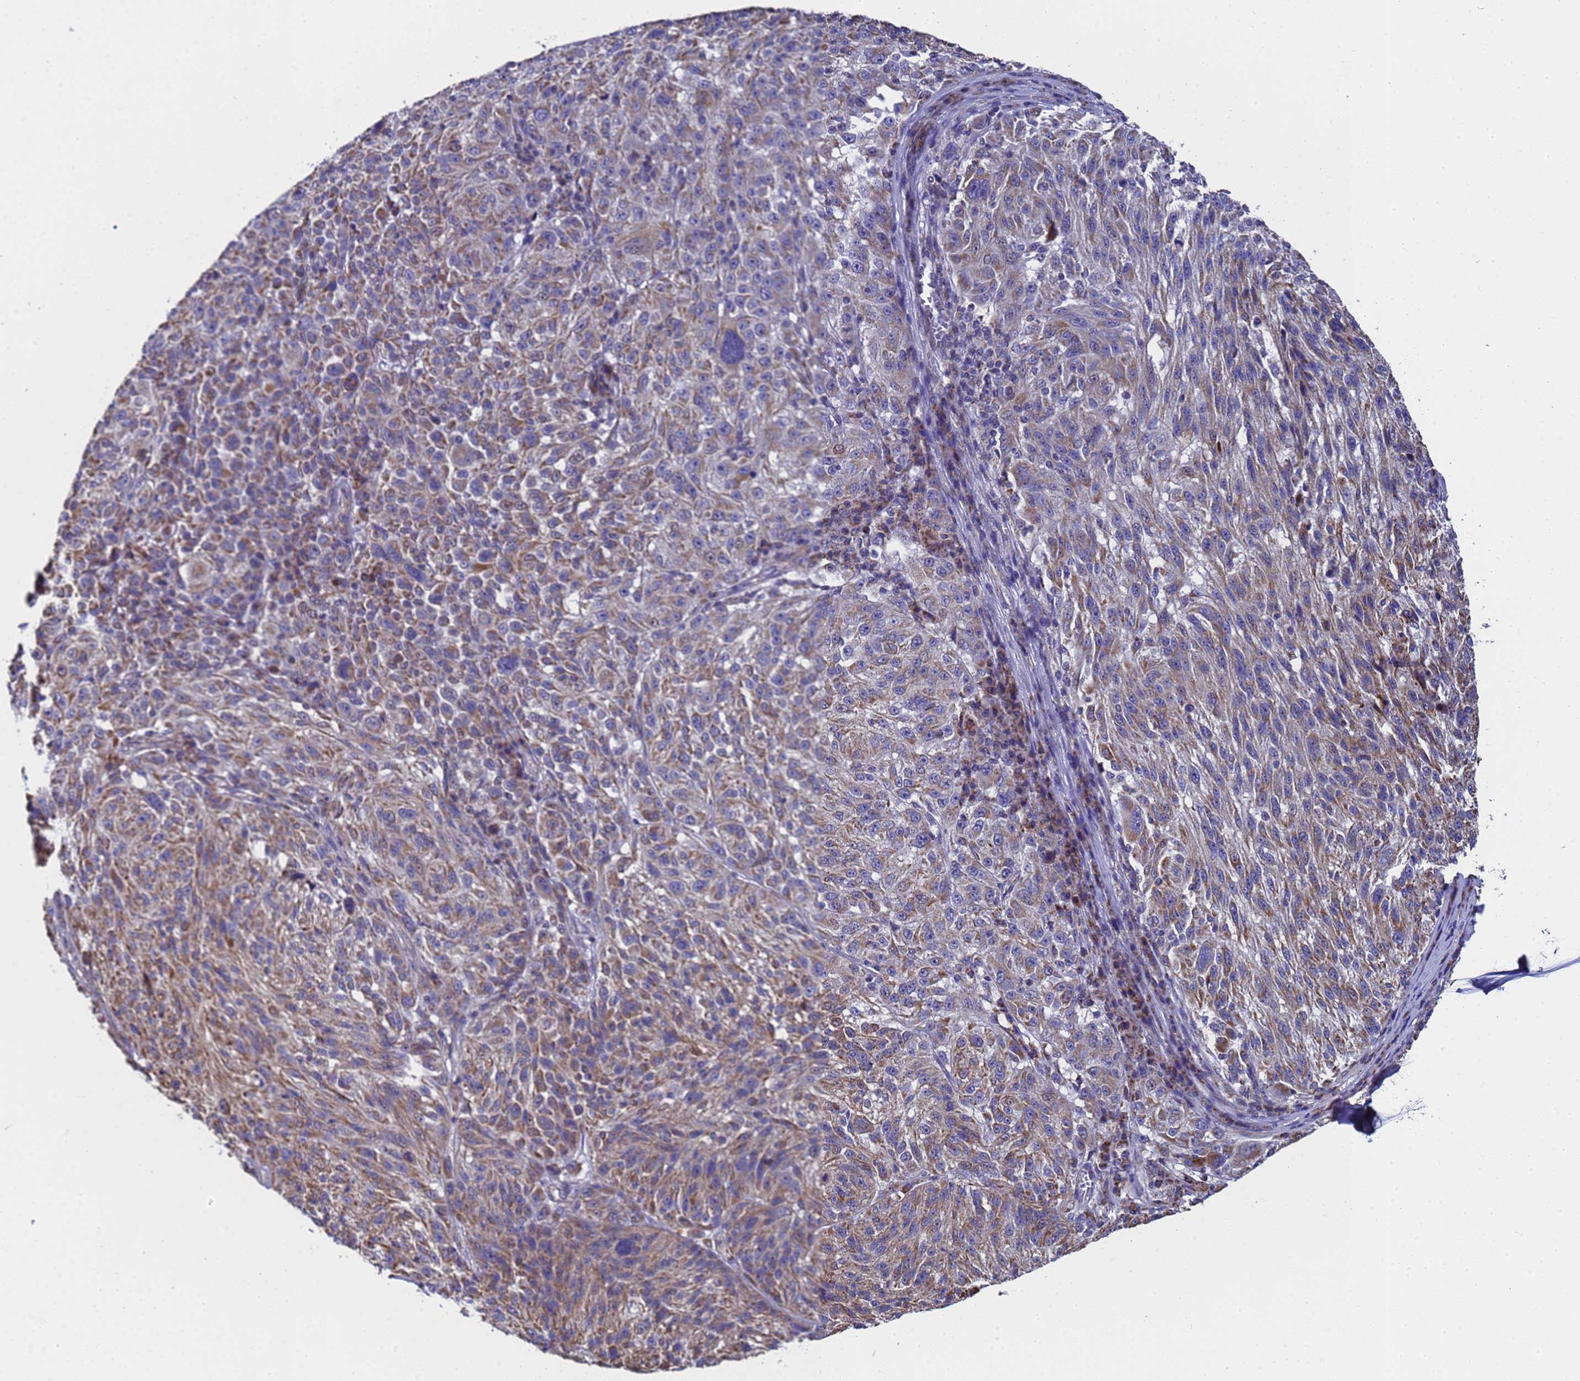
{"staining": {"intensity": "moderate", "quantity": ">75%", "location": "cytoplasmic/membranous"}, "tissue": "melanoma", "cell_type": "Tumor cells", "image_type": "cancer", "snomed": [{"axis": "morphology", "description": "Malignant melanoma, NOS"}, {"axis": "topography", "description": "Skin"}], "caption": "Immunohistochemistry micrograph of human melanoma stained for a protein (brown), which reveals medium levels of moderate cytoplasmic/membranous staining in approximately >75% of tumor cells.", "gene": "MRPS12", "patient": {"sex": "male", "age": 53}}